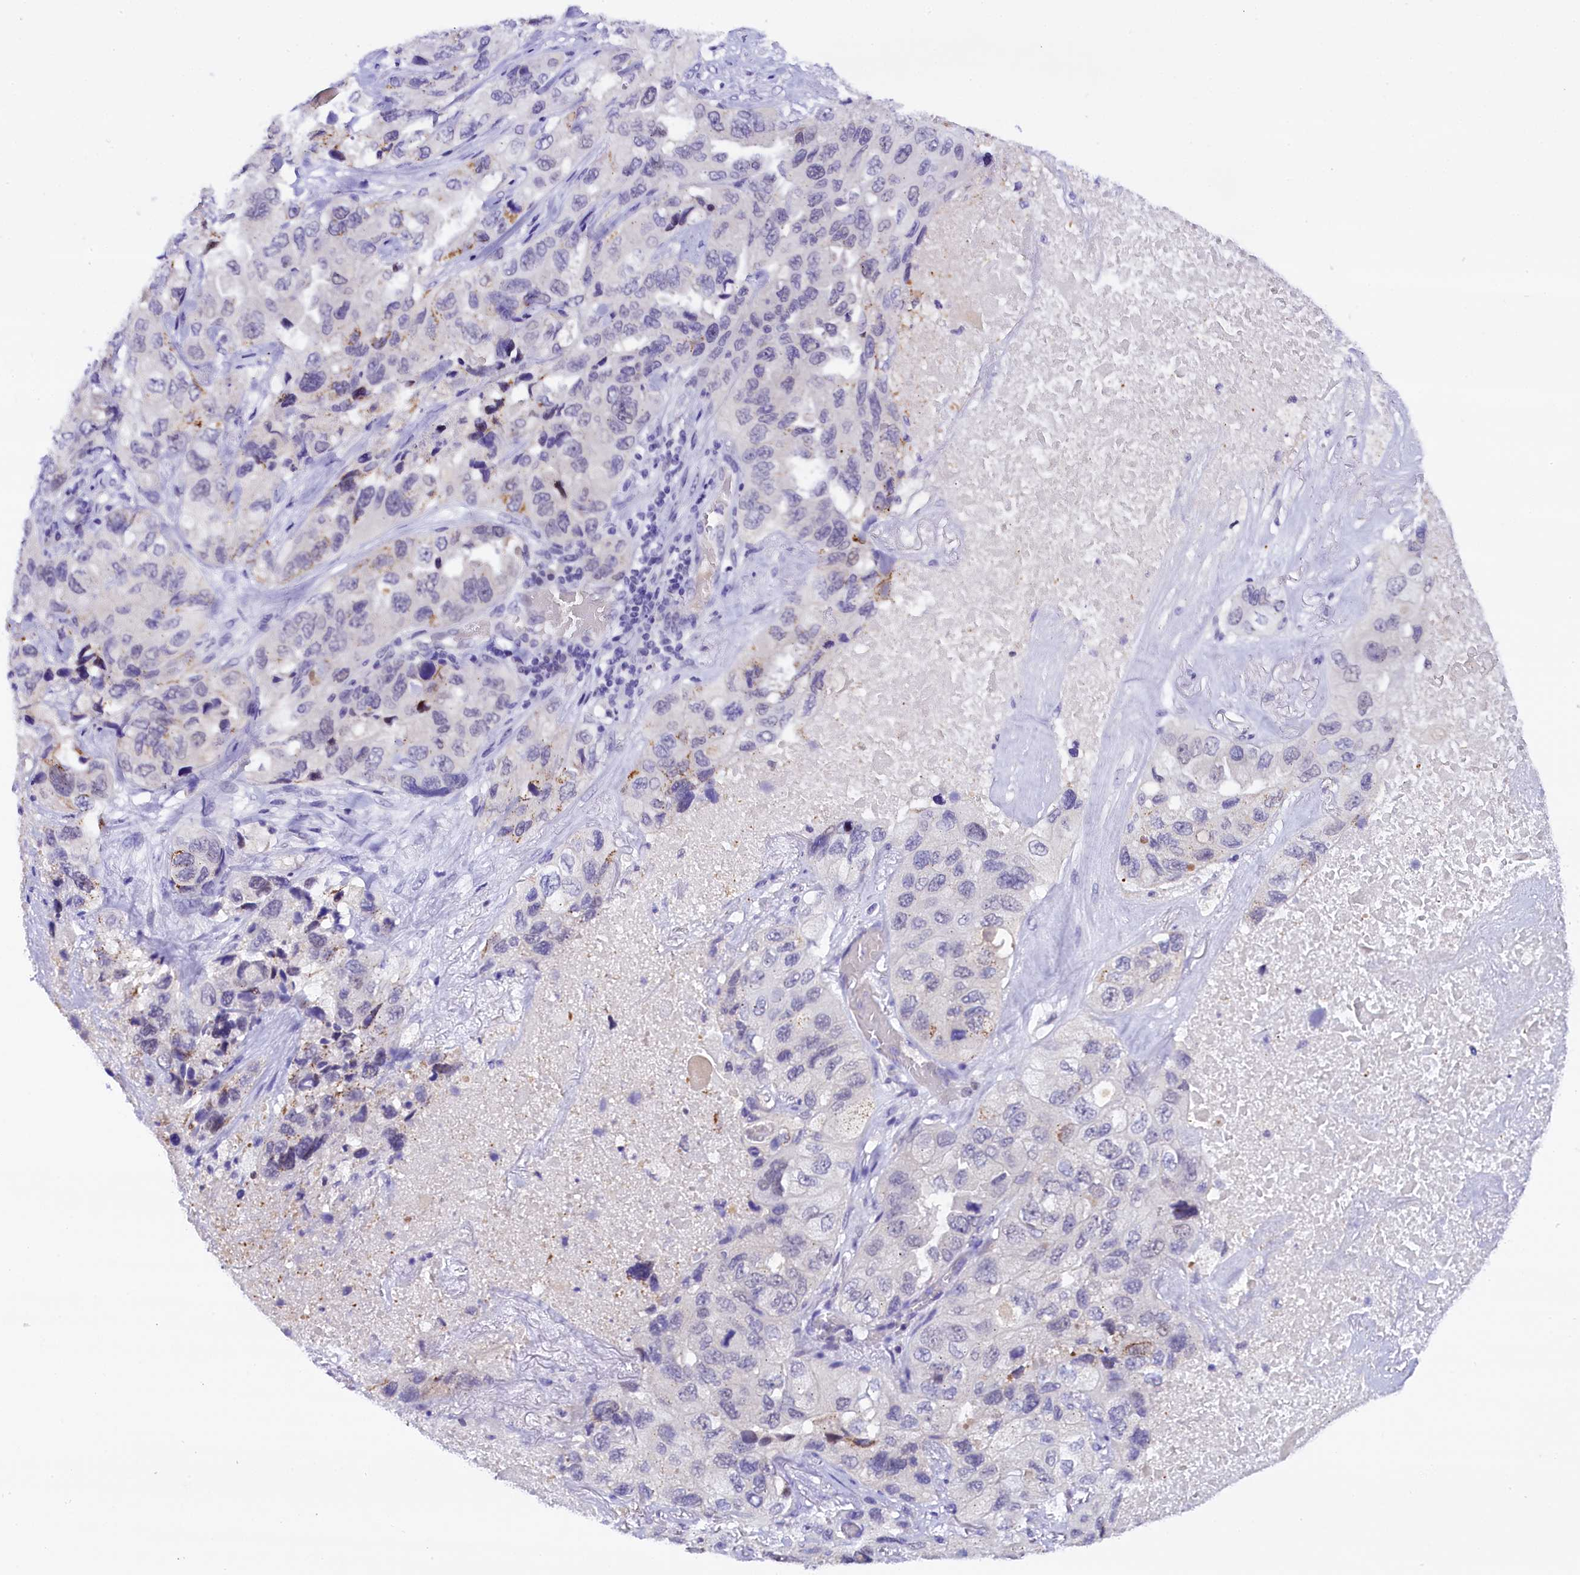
{"staining": {"intensity": "negative", "quantity": "none", "location": "none"}, "tissue": "lung cancer", "cell_type": "Tumor cells", "image_type": "cancer", "snomed": [{"axis": "morphology", "description": "Squamous cell carcinoma, NOS"}, {"axis": "topography", "description": "Lung"}], "caption": "Tumor cells are negative for protein expression in human lung cancer (squamous cell carcinoma).", "gene": "IQCN", "patient": {"sex": "female", "age": 73}}